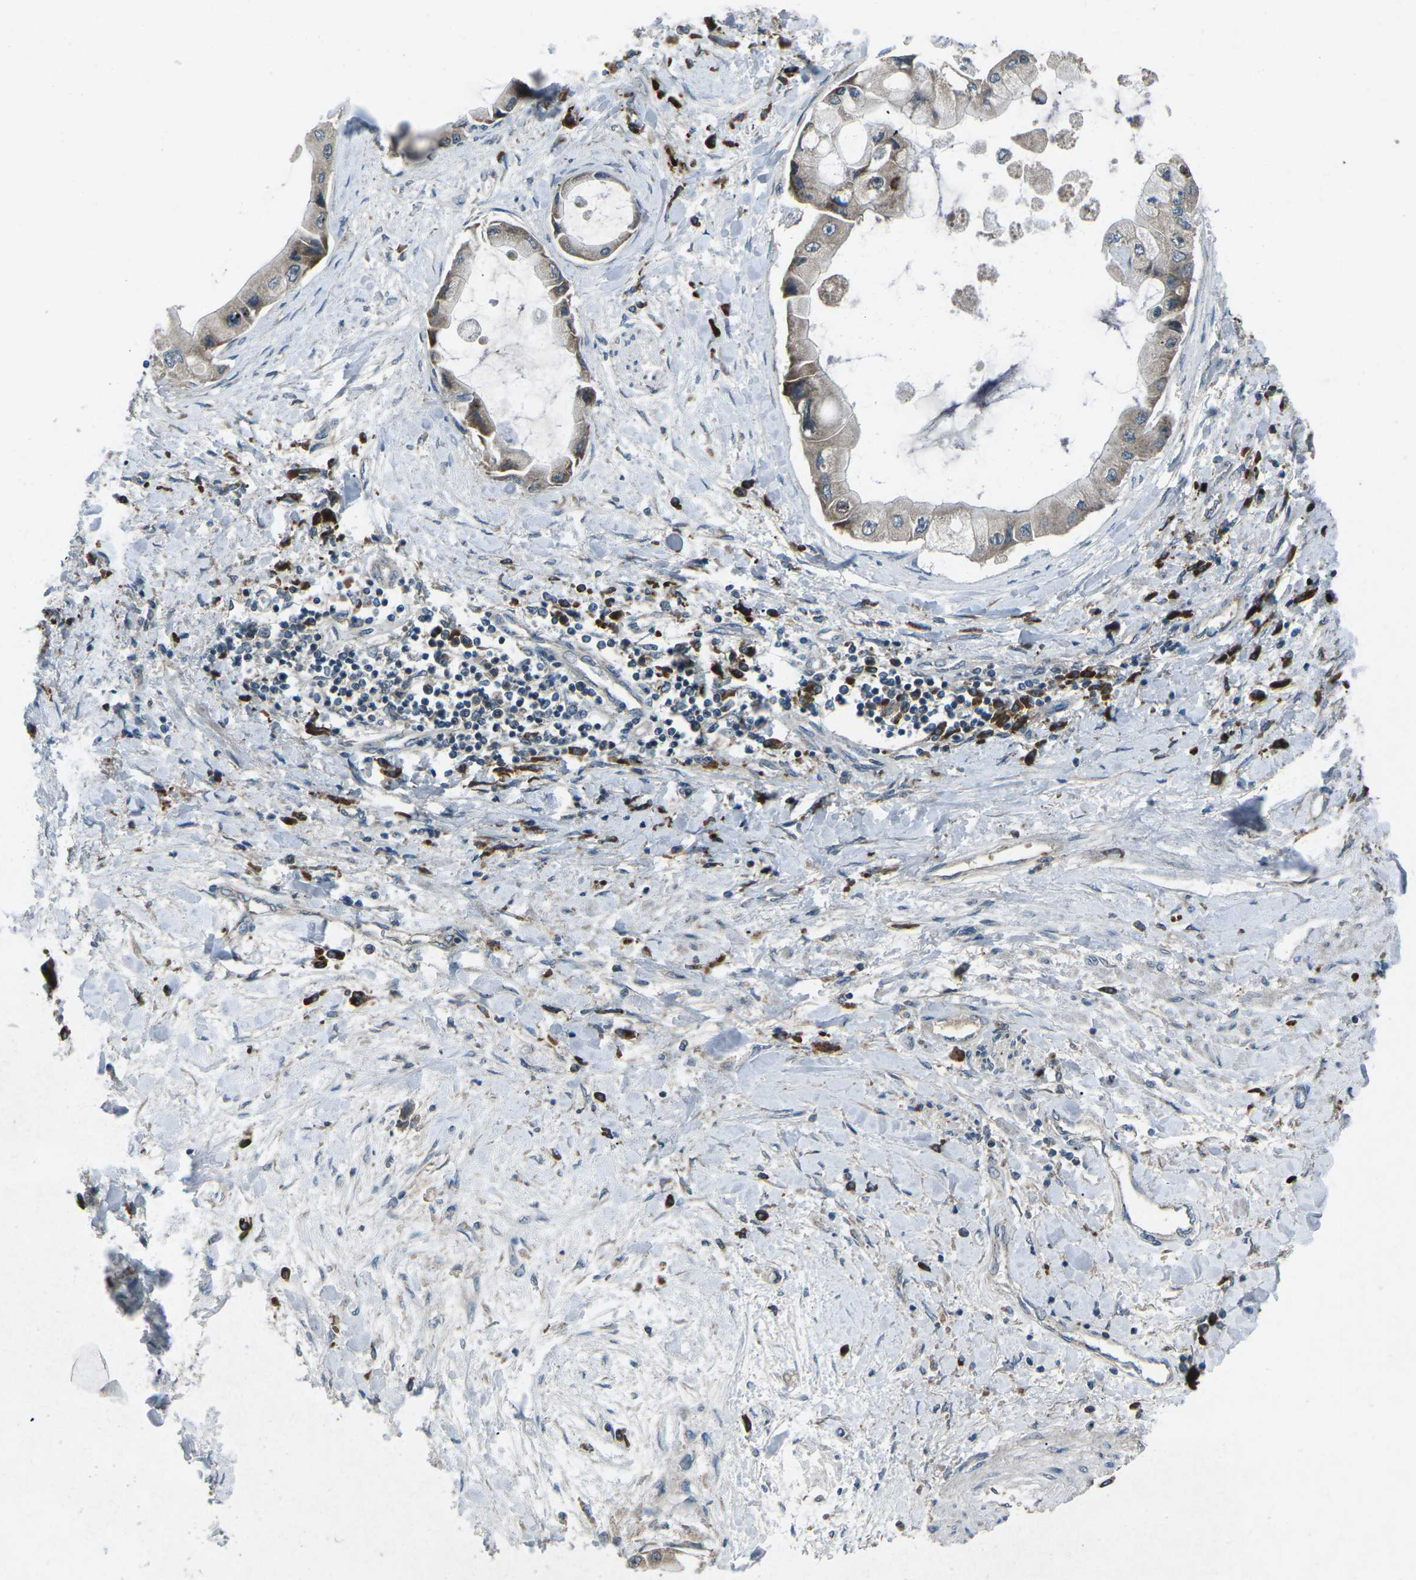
{"staining": {"intensity": "moderate", "quantity": ">75%", "location": "cytoplasmic/membranous"}, "tissue": "liver cancer", "cell_type": "Tumor cells", "image_type": "cancer", "snomed": [{"axis": "morphology", "description": "Cholangiocarcinoma"}, {"axis": "topography", "description": "Liver"}], "caption": "Immunohistochemistry micrograph of liver cholangiocarcinoma stained for a protein (brown), which reveals medium levels of moderate cytoplasmic/membranous staining in about >75% of tumor cells.", "gene": "CDK16", "patient": {"sex": "male", "age": 50}}